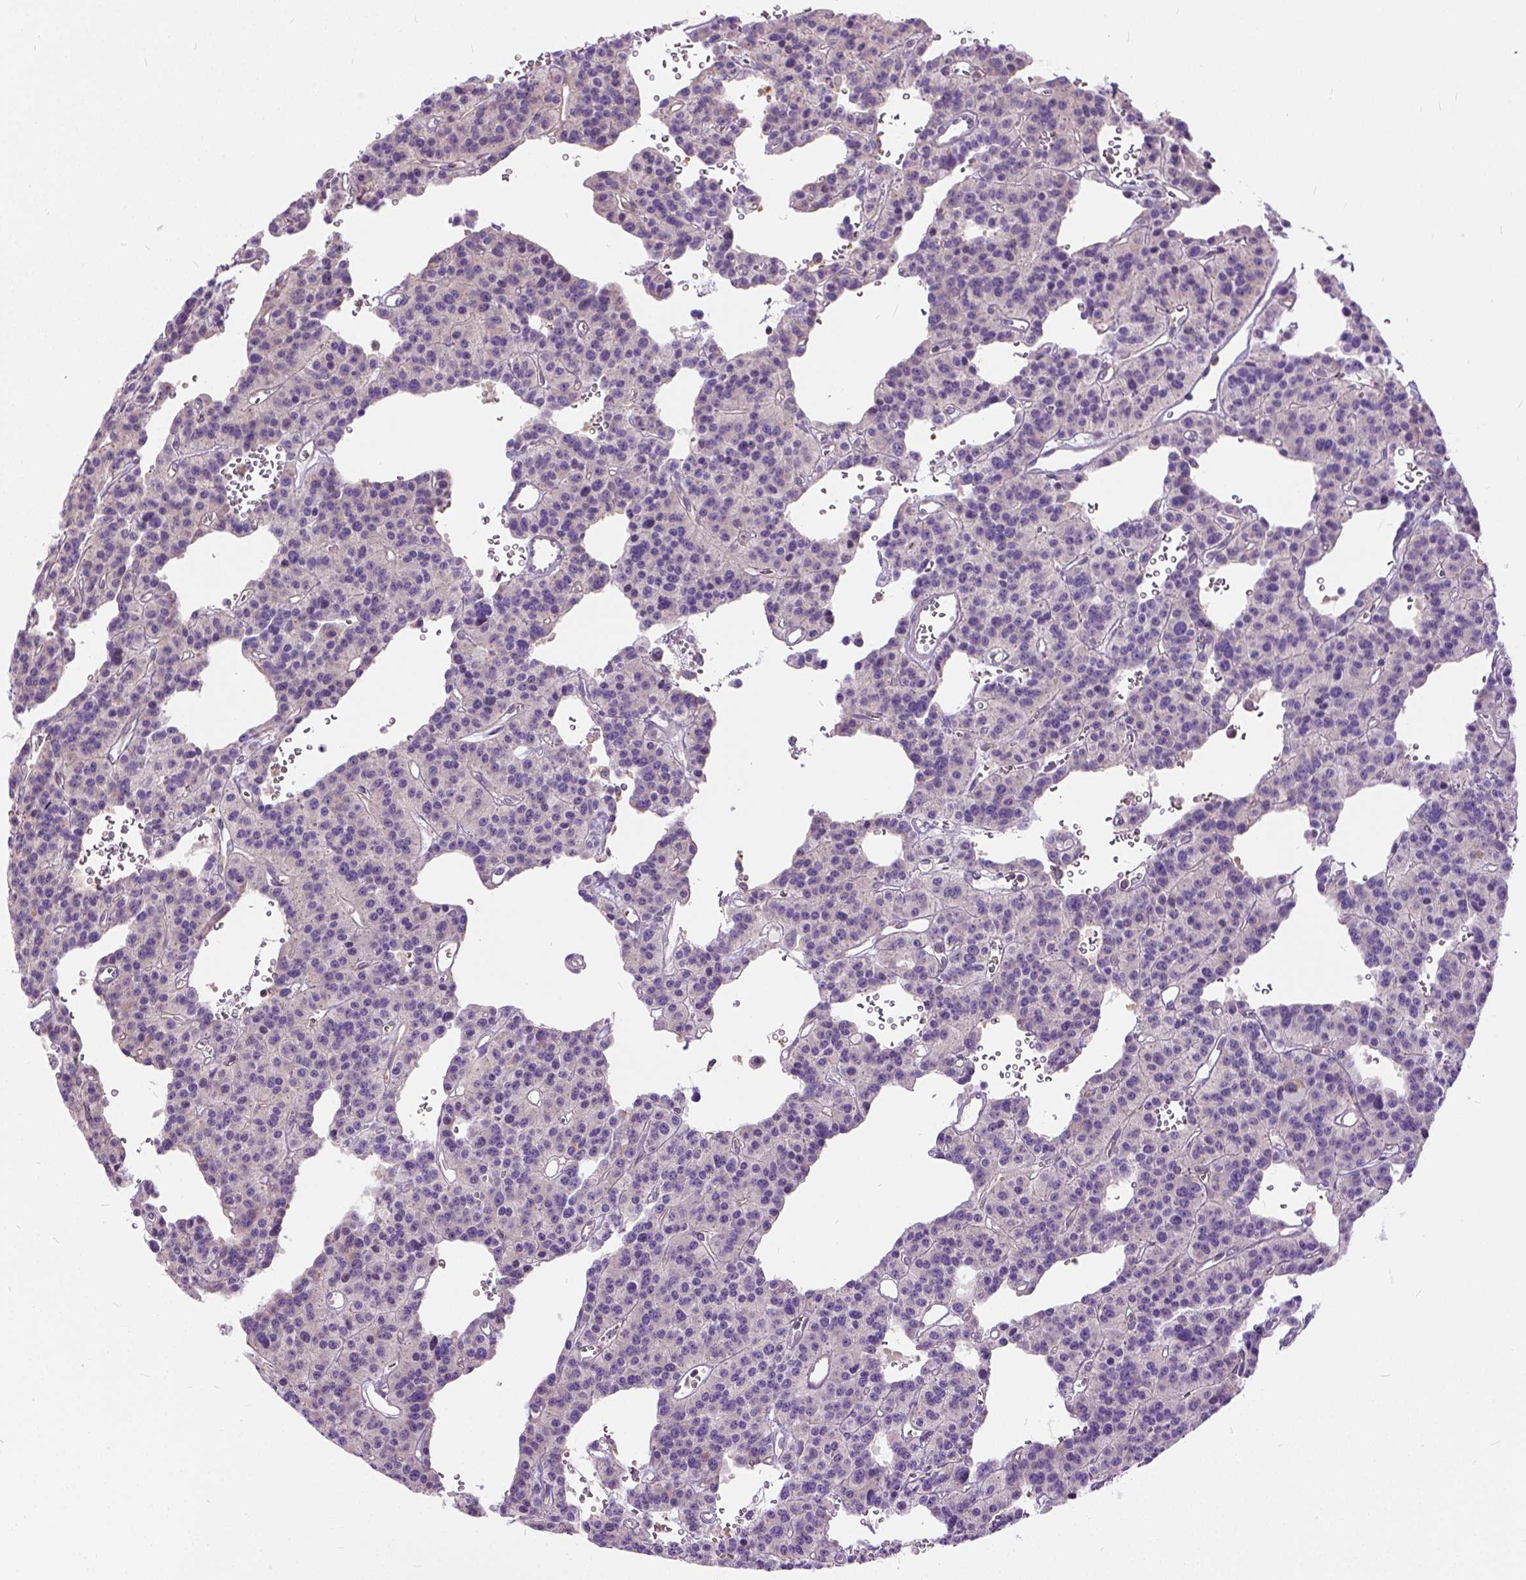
{"staining": {"intensity": "negative", "quantity": "none", "location": "none"}, "tissue": "carcinoid", "cell_type": "Tumor cells", "image_type": "cancer", "snomed": [{"axis": "morphology", "description": "Carcinoid, malignant, NOS"}, {"axis": "topography", "description": "Lung"}], "caption": "This histopathology image is of carcinoid (malignant) stained with immunohistochemistry (IHC) to label a protein in brown with the nuclei are counter-stained blue. There is no positivity in tumor cells. The staining was performed using DAB to visualize the protein expression in brown, while the nuclei were stained in blue with hematoxylin (Magnification: 20x).", "gene": "CADM4", "patient": {"sex": "female", "age": 71}}